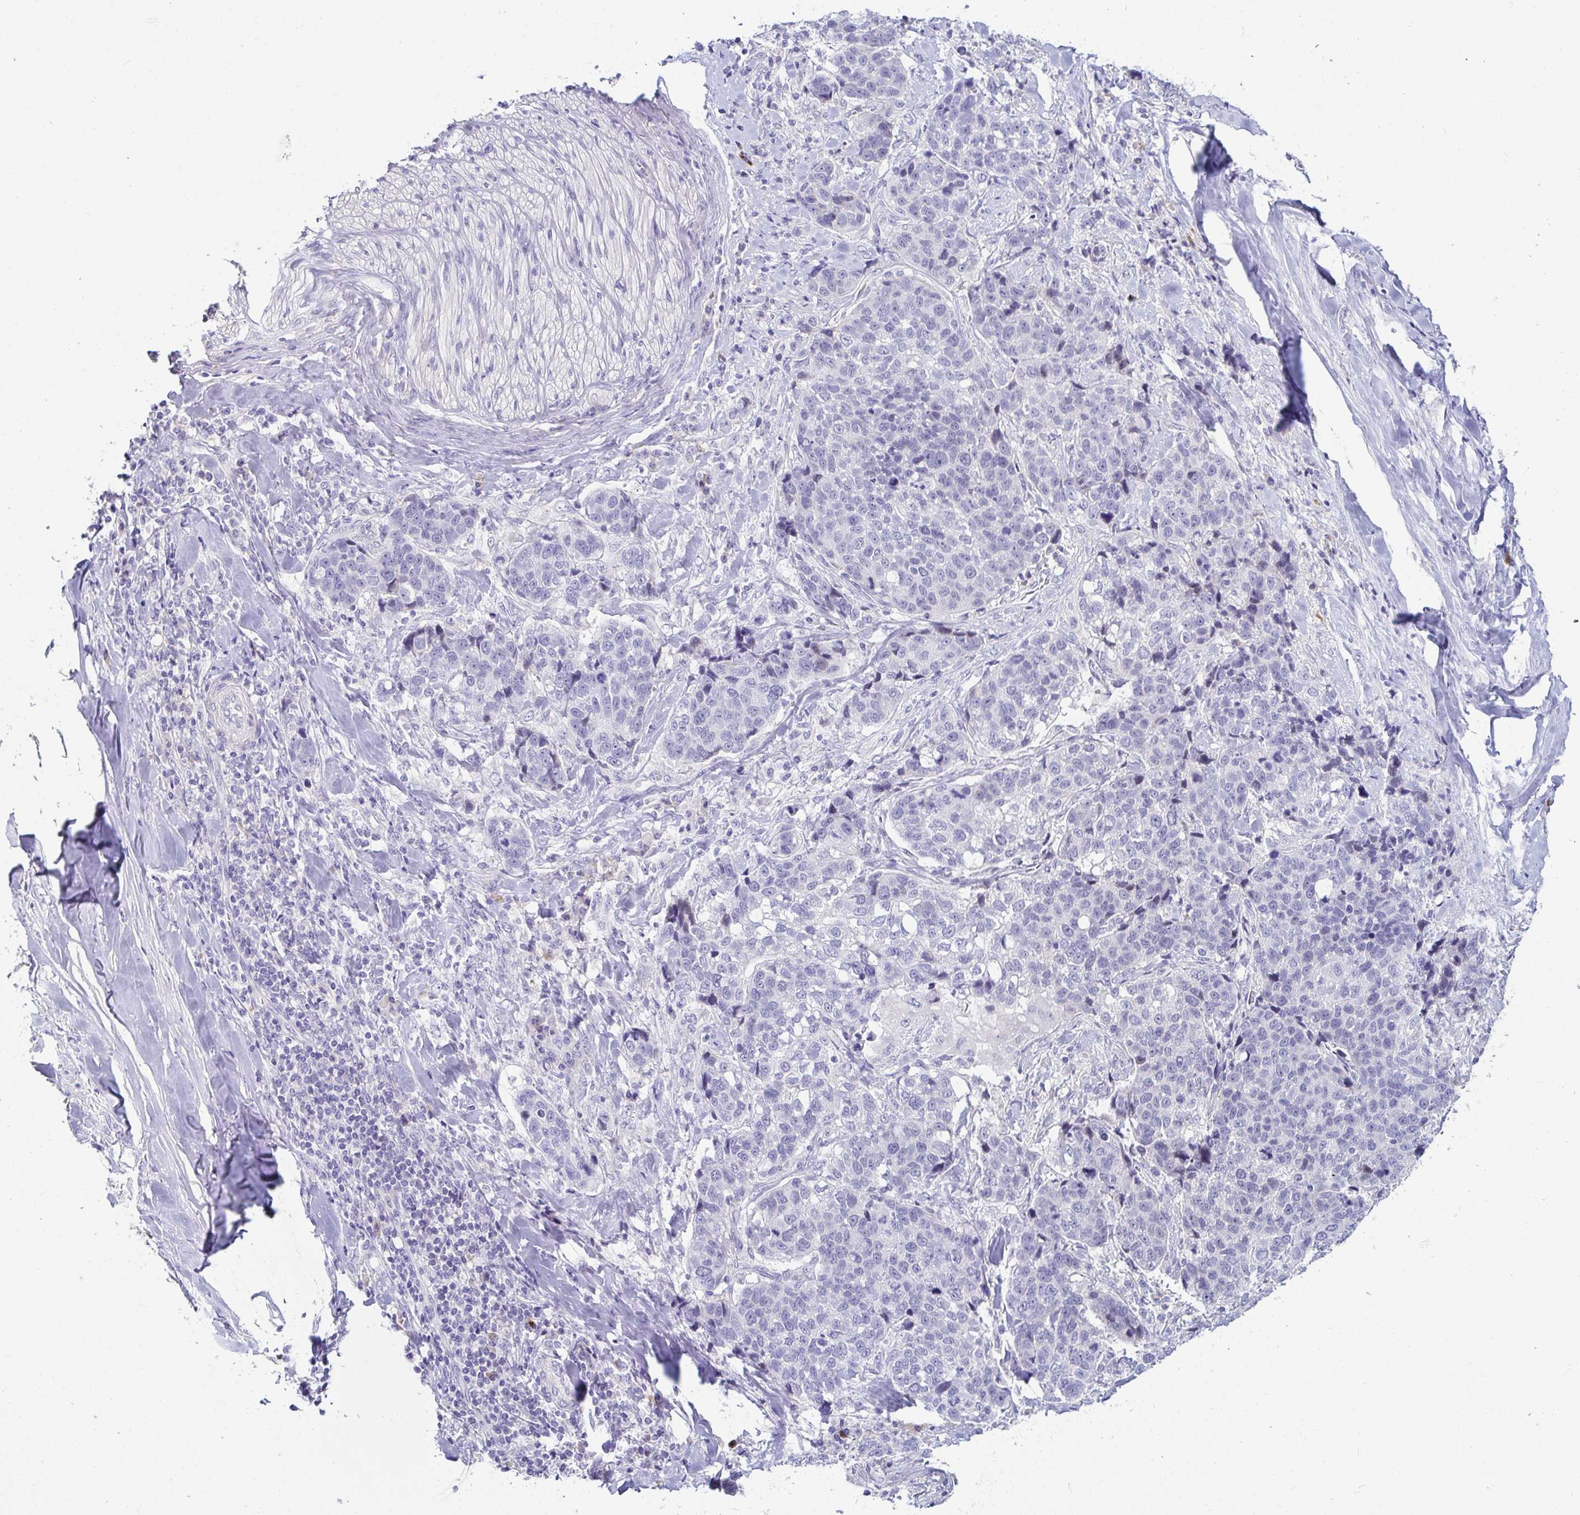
{"staining": {"intensity": "negative", "quantity": "none", "location": "none"}, "tissue": "lung cancer", "cell_type": "Tumor cells", "image_type": "cancer", "snomed": [{"axis": "morphology", "description": "Squamous cell carcinoma, NOS"}, {"axis": "topography", "description": "Lymph node"}, {"axis": "topography", "description": "Lung"}], "caption": "Tumor cells are negative for protein expression in human lung cancer (squamous cell carcinoma).", "gene": "C4orf17", "patient": {"sex": "male", "age": 61}}